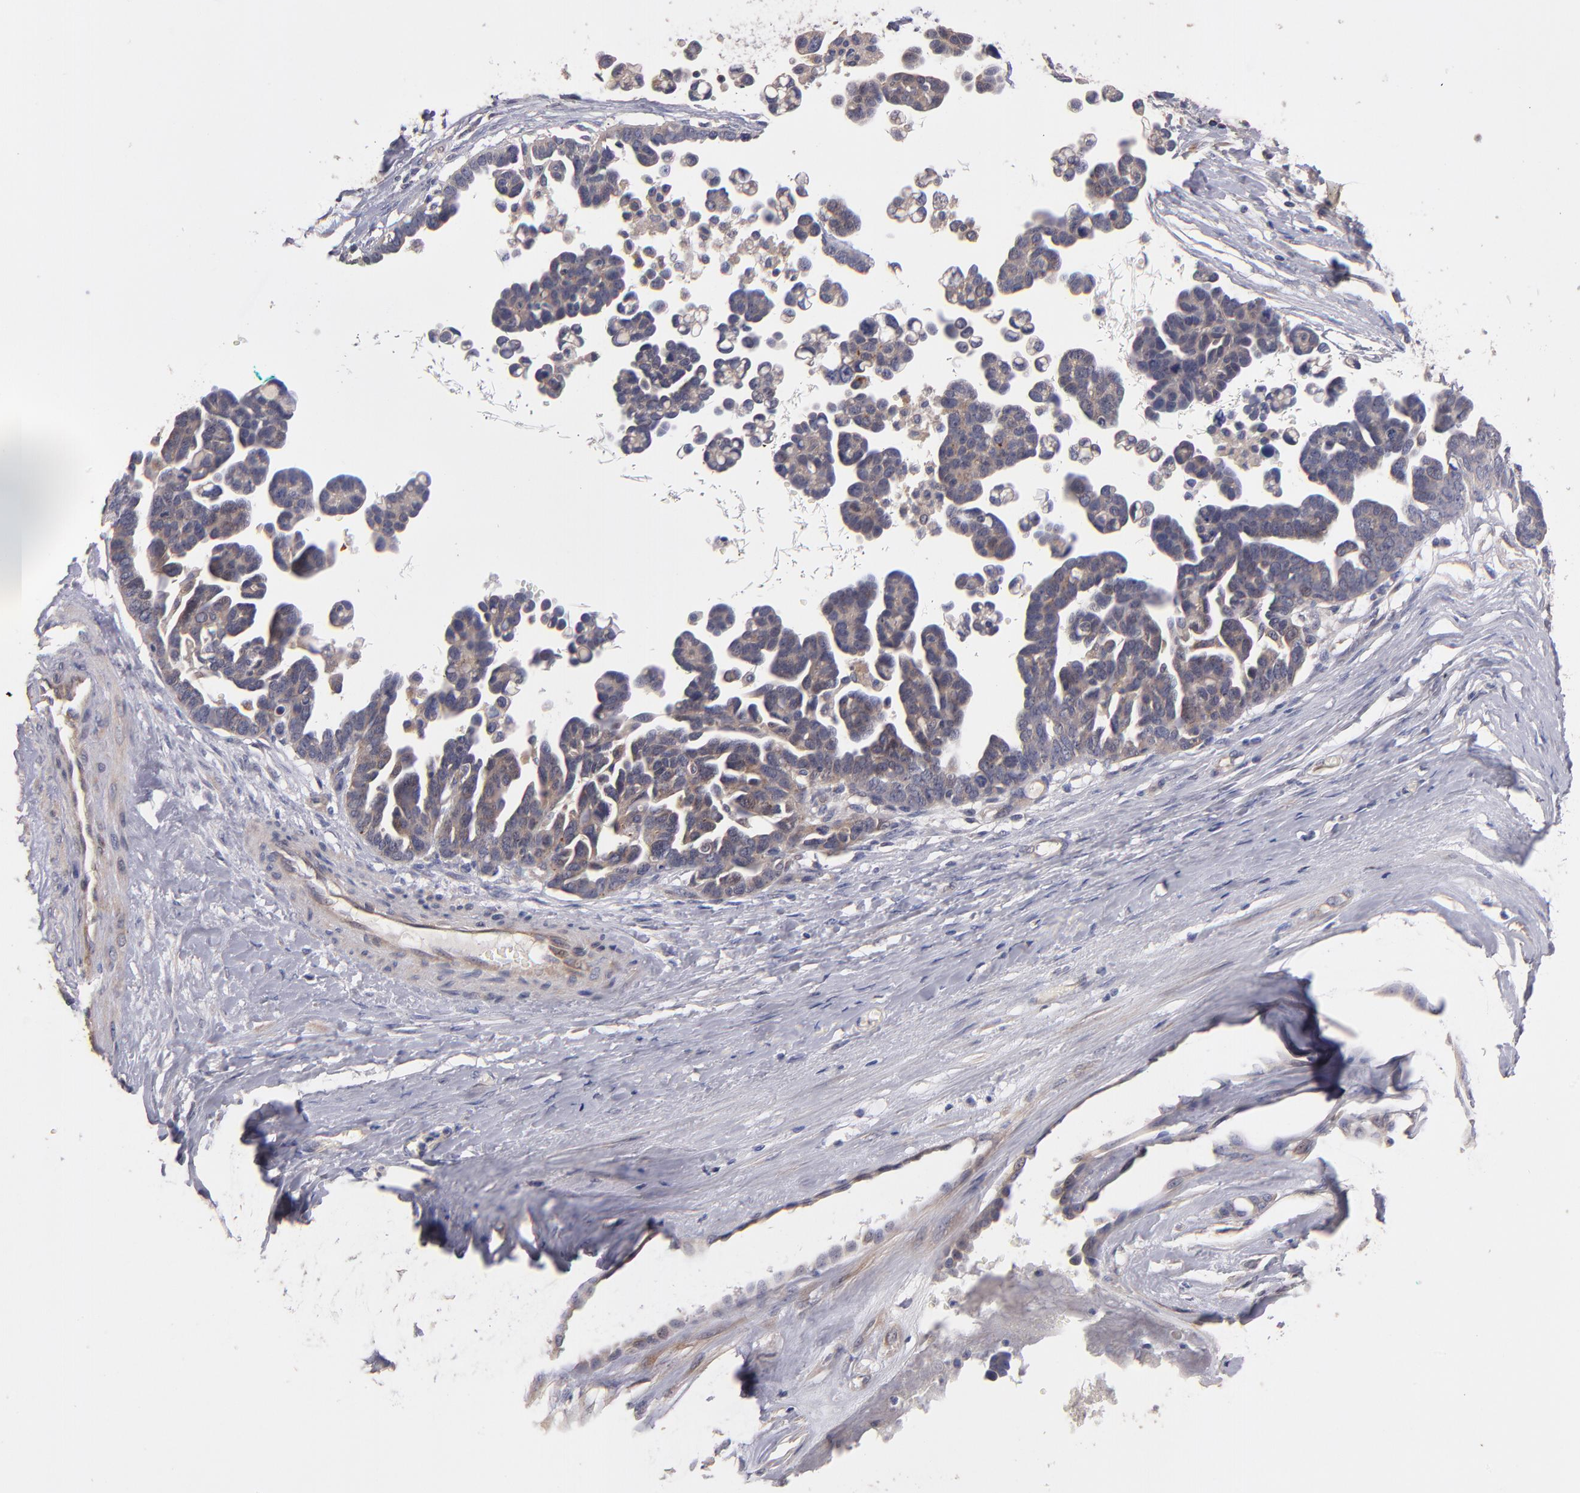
{"staining": {"intensity": "weak", "quantity": "25%-75%", "location": "cytoplasmic/membranous"}, "tissue": "ovarian cancer", "cell_type": "Tumor cells", "image_type": "cancer", "snomed": [{"axis": "morphology", "description": "Cystadenocarcinoma, serous, NOS"}, {"axis": "topography", "description": "Ovary"}], "caption": "The immunohistochemical stain highlights weak cytoplasmic/membranous staining in tumor cells of ovarian serous cystadenocarcinoma tissue.", "gene": "MAGEE1", "patient": {"sex": "female", "age": 54}}